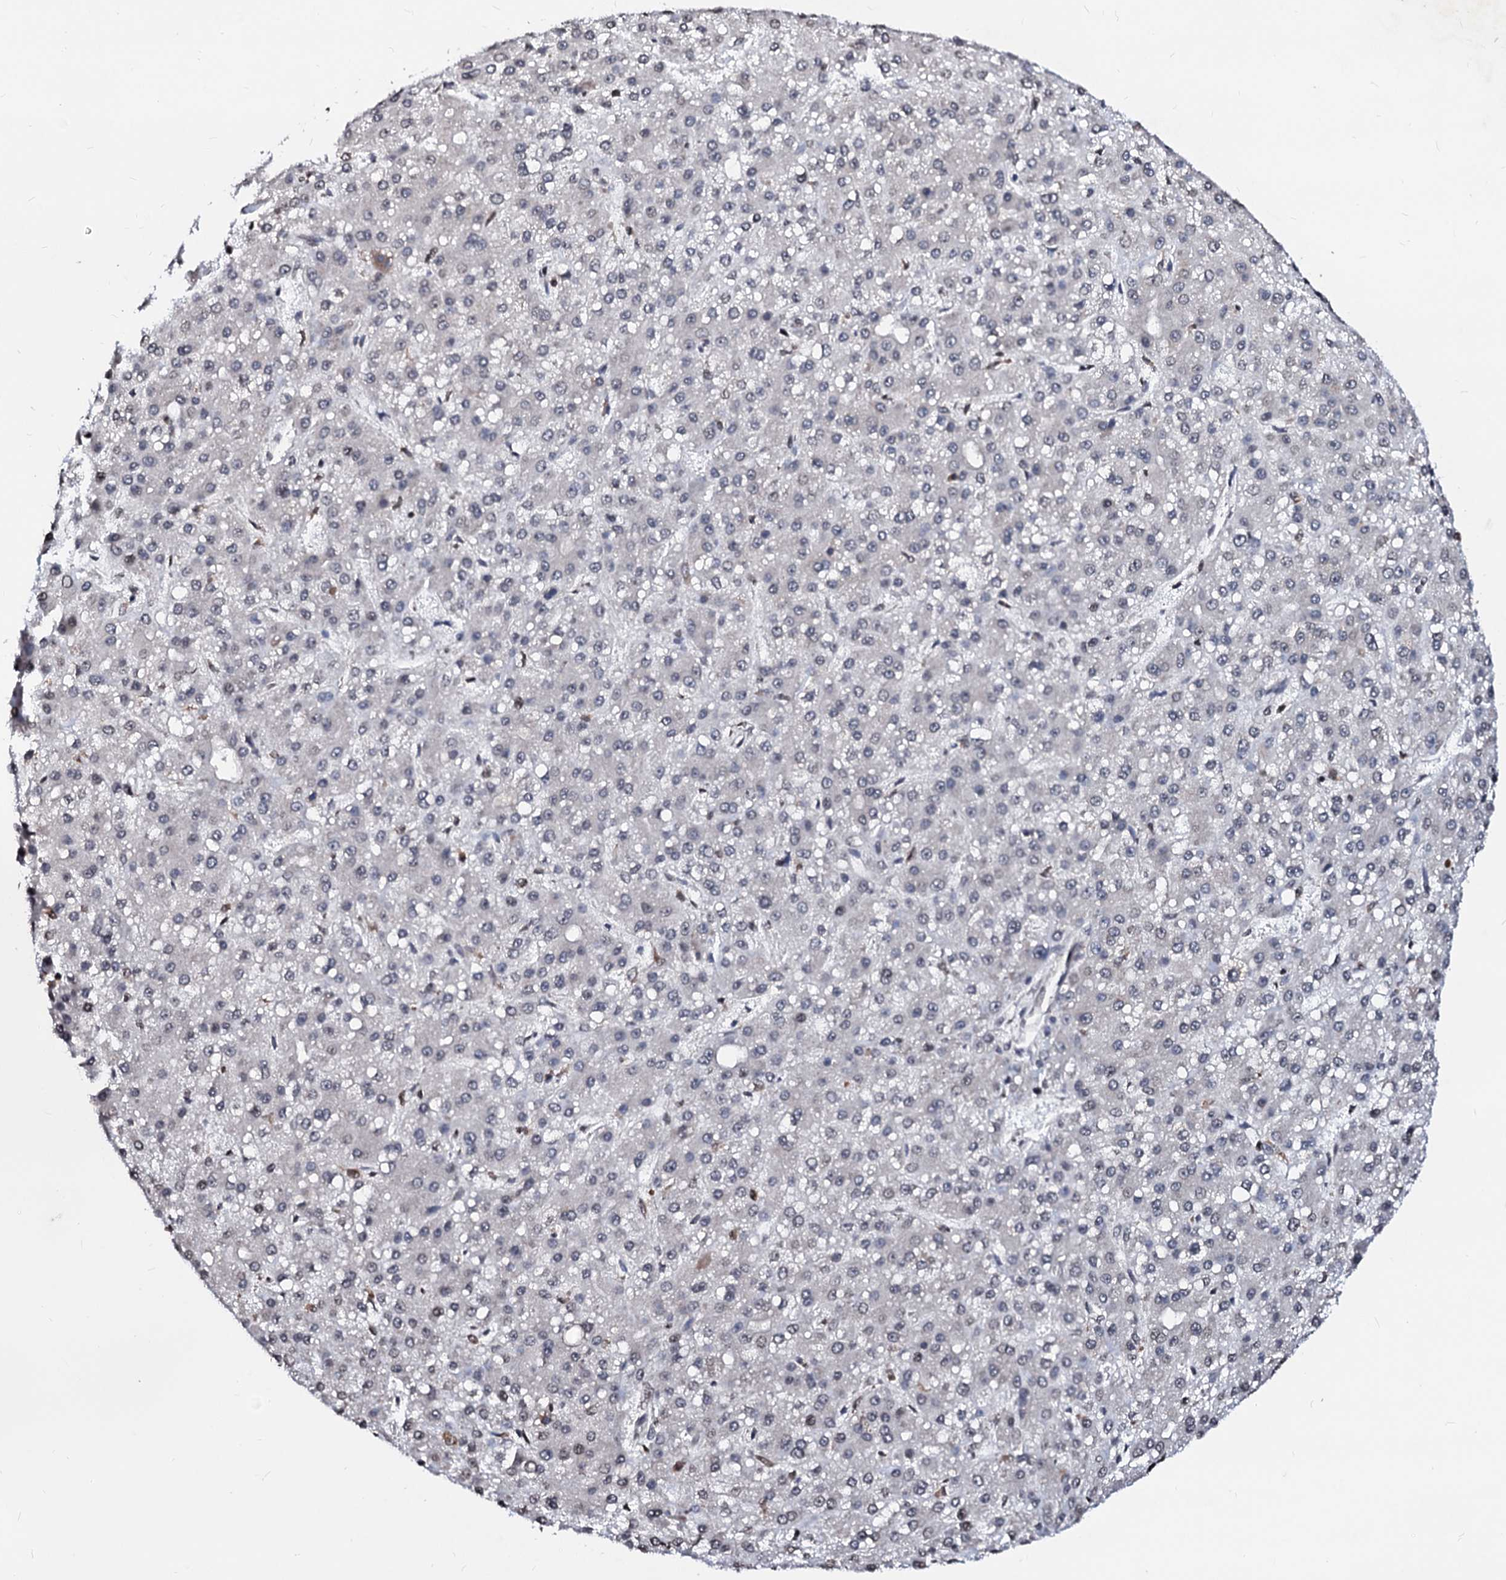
{"staining": {"intensity": "weak", "quantity": "<25%", "location": "nuclear"}, "tissue": "liver cancer", "cell_type": "Tumor cells", "image_type": "cancer", "snomed": [{"axis": "morphology", "description": "Carcinoma, Hepatocellular, NOS"}, {"axis": "topography", "description": "Liver"}], "caption": "Immunohistochemical staining of human liver hepatocellular carcinoma exhibits no significant positivity in tumor cells.", "gene": "LSM11", "patient": {"sex": "male", "age": 67}}